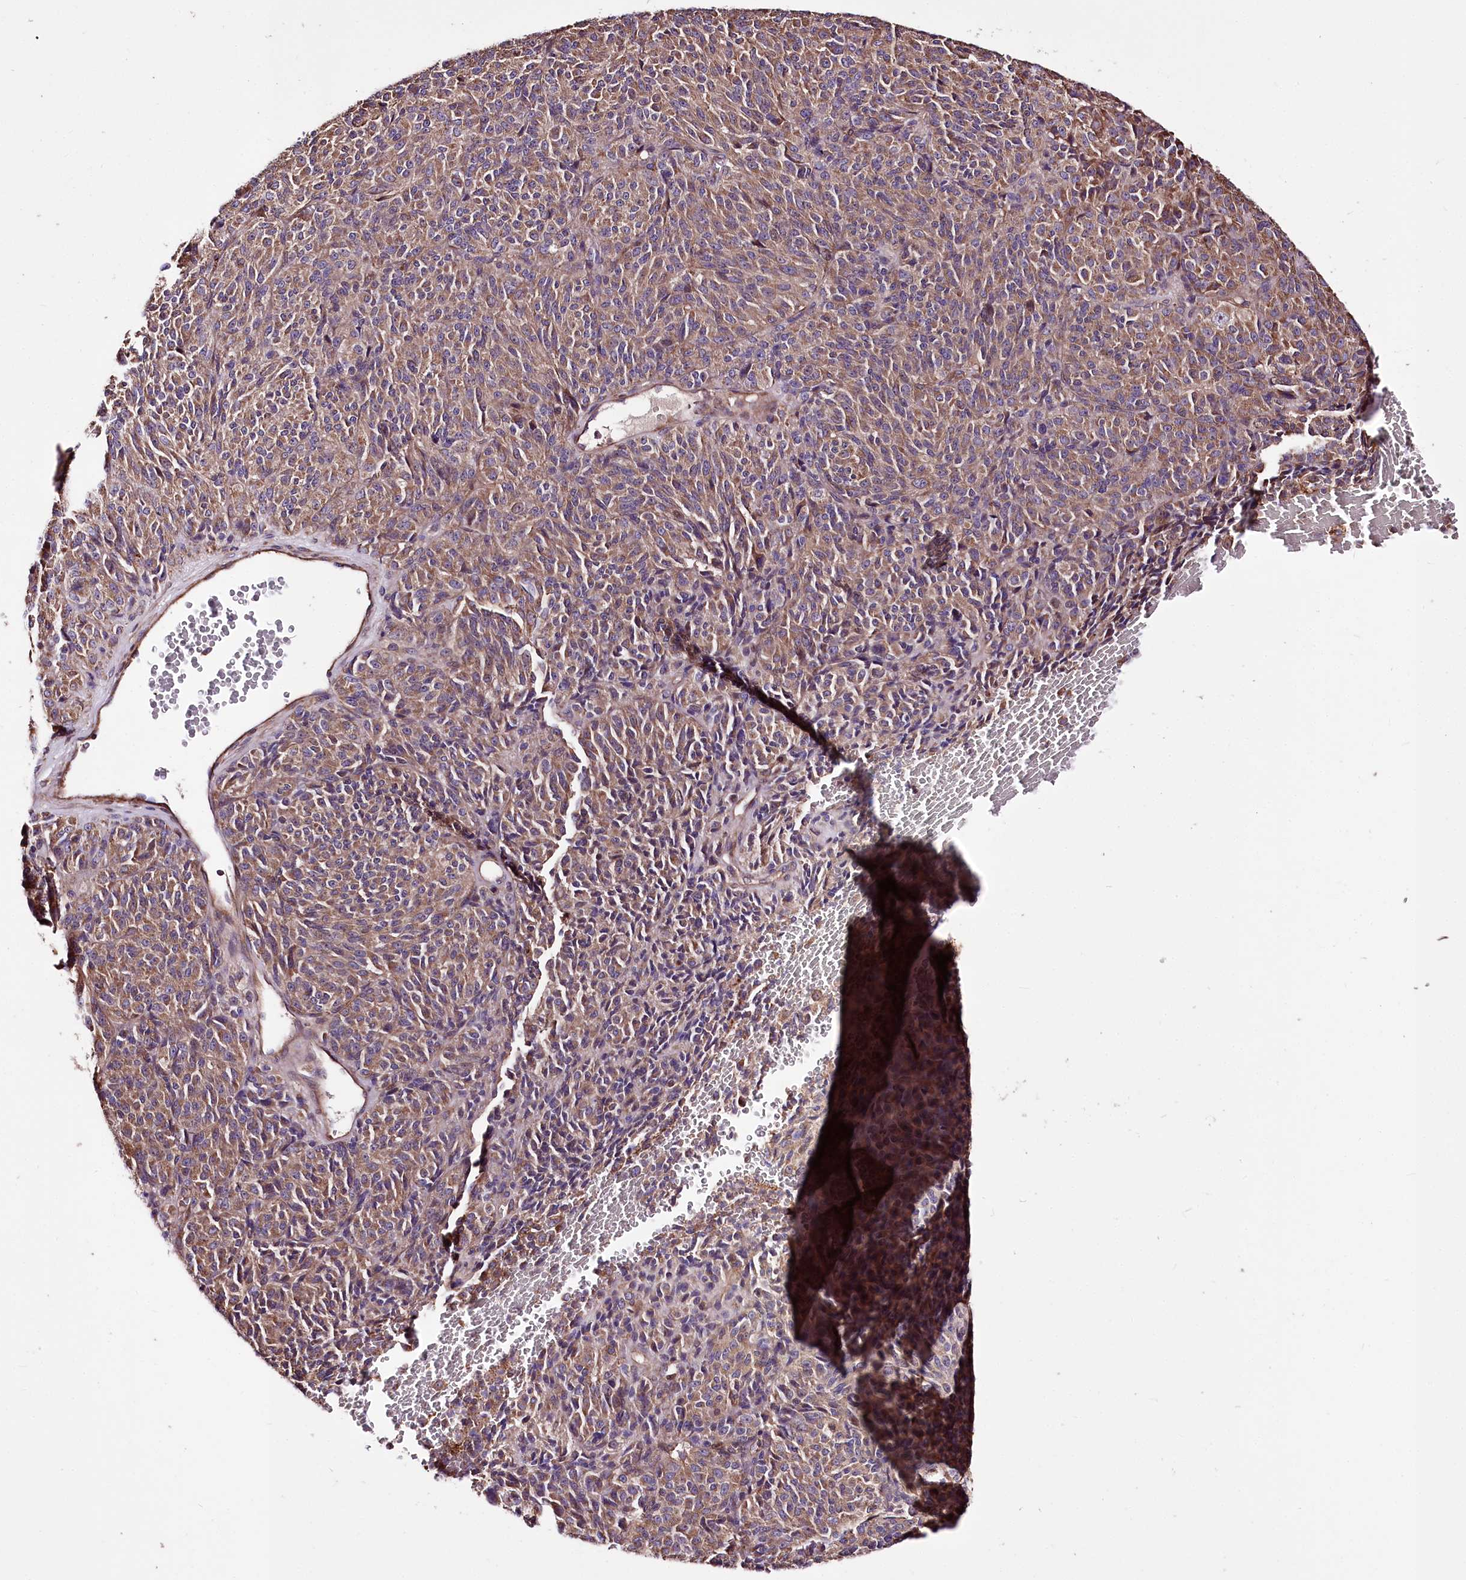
{"staining": {"intensity": "weak", "quantity": ">75%", "location": "cytoplasmic/membranous"}, "tissue": "melanoma", "cell_type": "Tumor cells", "image_type": "cancer", "snomed": [{"axis": "morphology", "description": "Malignant melanoma, Metastatic site"}, {"axis": "topography", "description": "Brain"}], "caption": "A high-resolution micrograph shows immunohistochemistry staining of melanoma, which demonstrates weak cytoplasmic/membranous expression in about >75% of tumor cells. (brown staining indicates protein expression, while blue staining denotes nuclei).", "gene": "WWC1", "patient": {"sex": "female", "age": 56}}